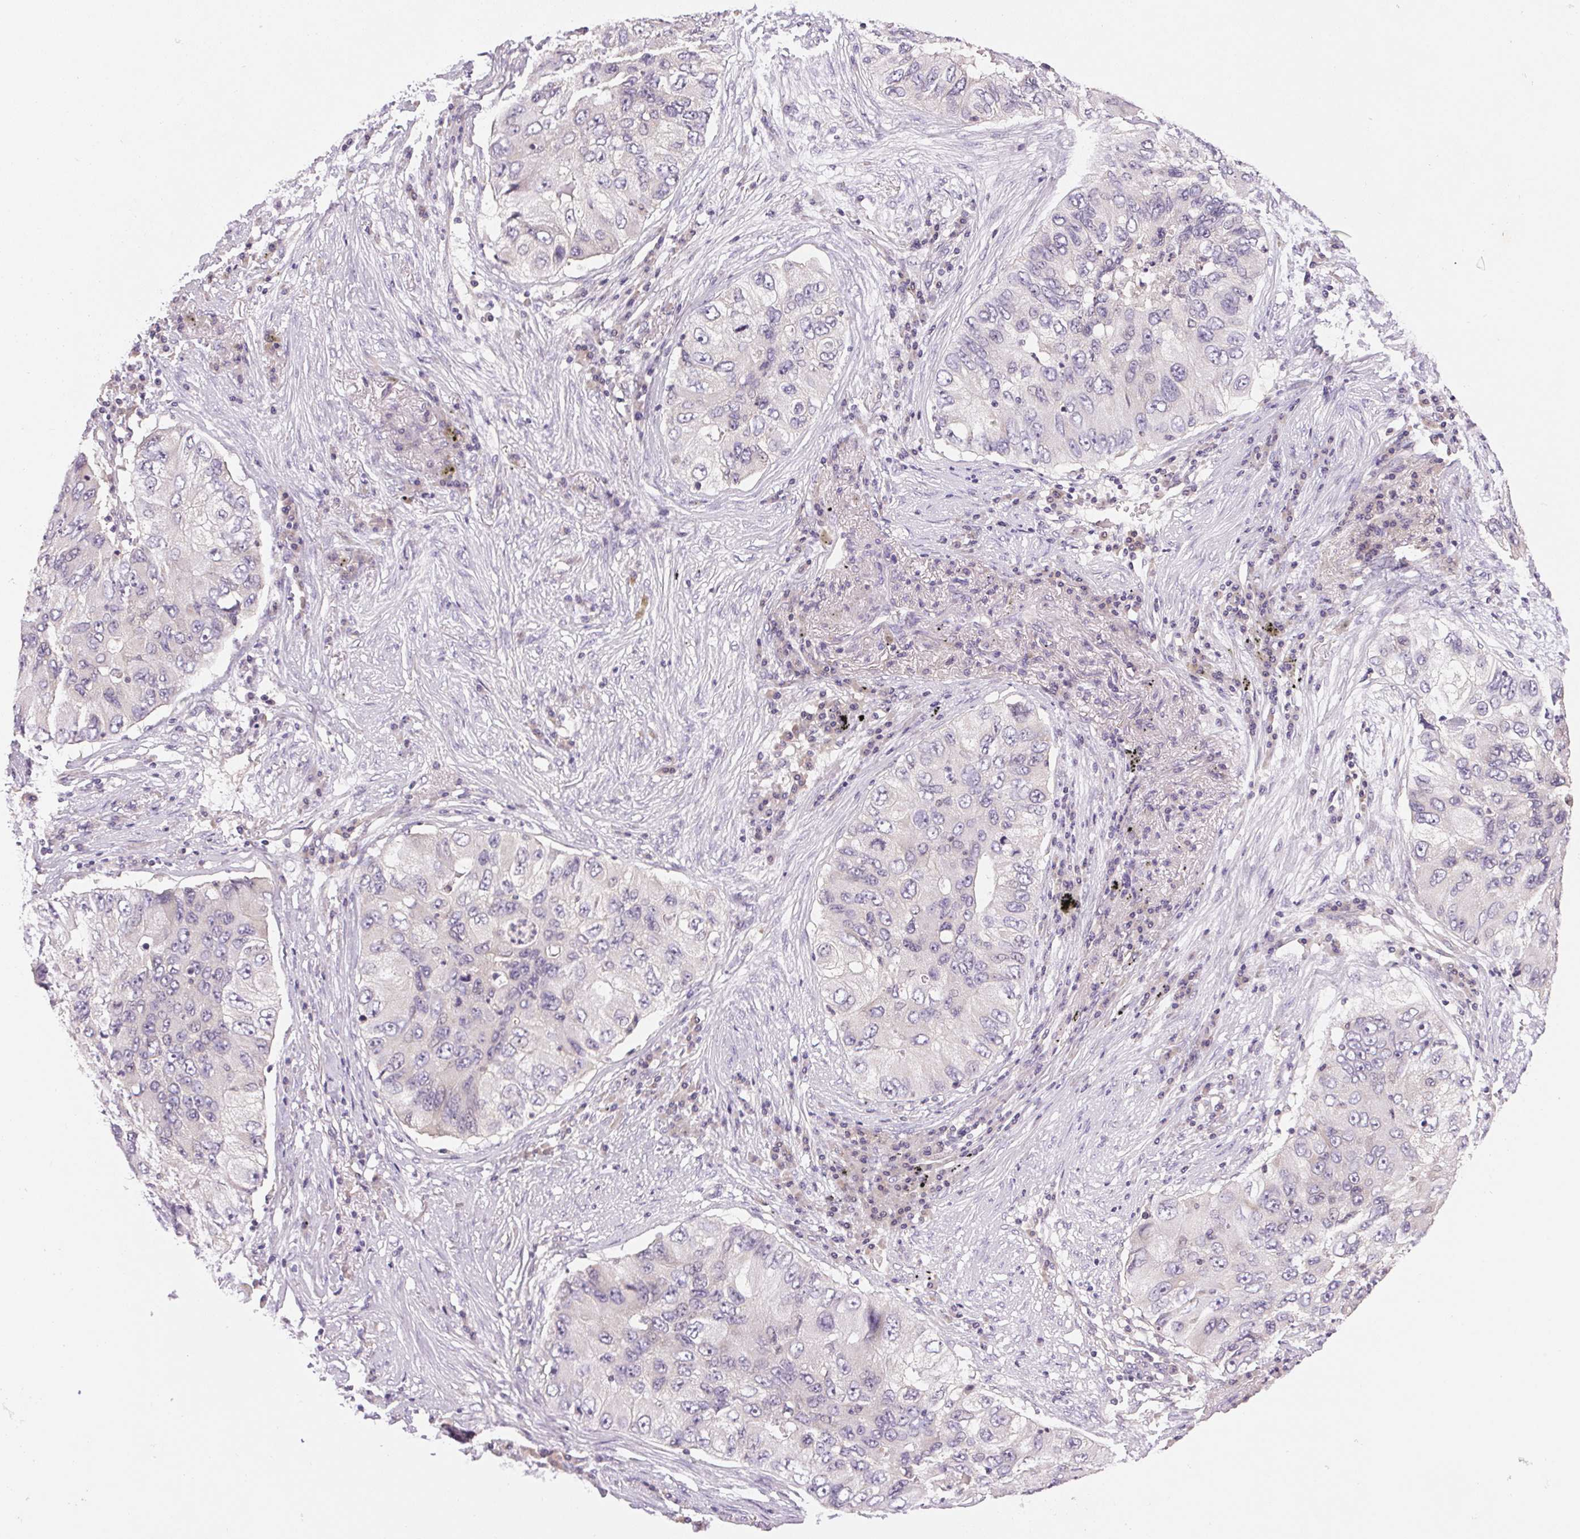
{"staining": {"intensity": "negative", "quantity": "none", "location": "none"}, "tissue": "lung cancer", "cell_type": "Tumor cells", "image_type": "cancer", "snomed": [{"axis": "morphology", "description": "Adenocarcinoma, NOS"}, {"axis": "morphology", "description": "Adenocarcinoma, metastatic, NOS"}, {"axis": "topography", "description": "Lymph node"}, {"axis": "topography", "description": "Lung"}], "caption": "High power microscopy photomicrograph of an immunohistochemistry (IHC) image of lung cancer (metastatic adenocarcinoma), revealing no significant expression in tumor cells.", "gene": "BNIP5", "patient": {"sex": "female", "age": 54}}